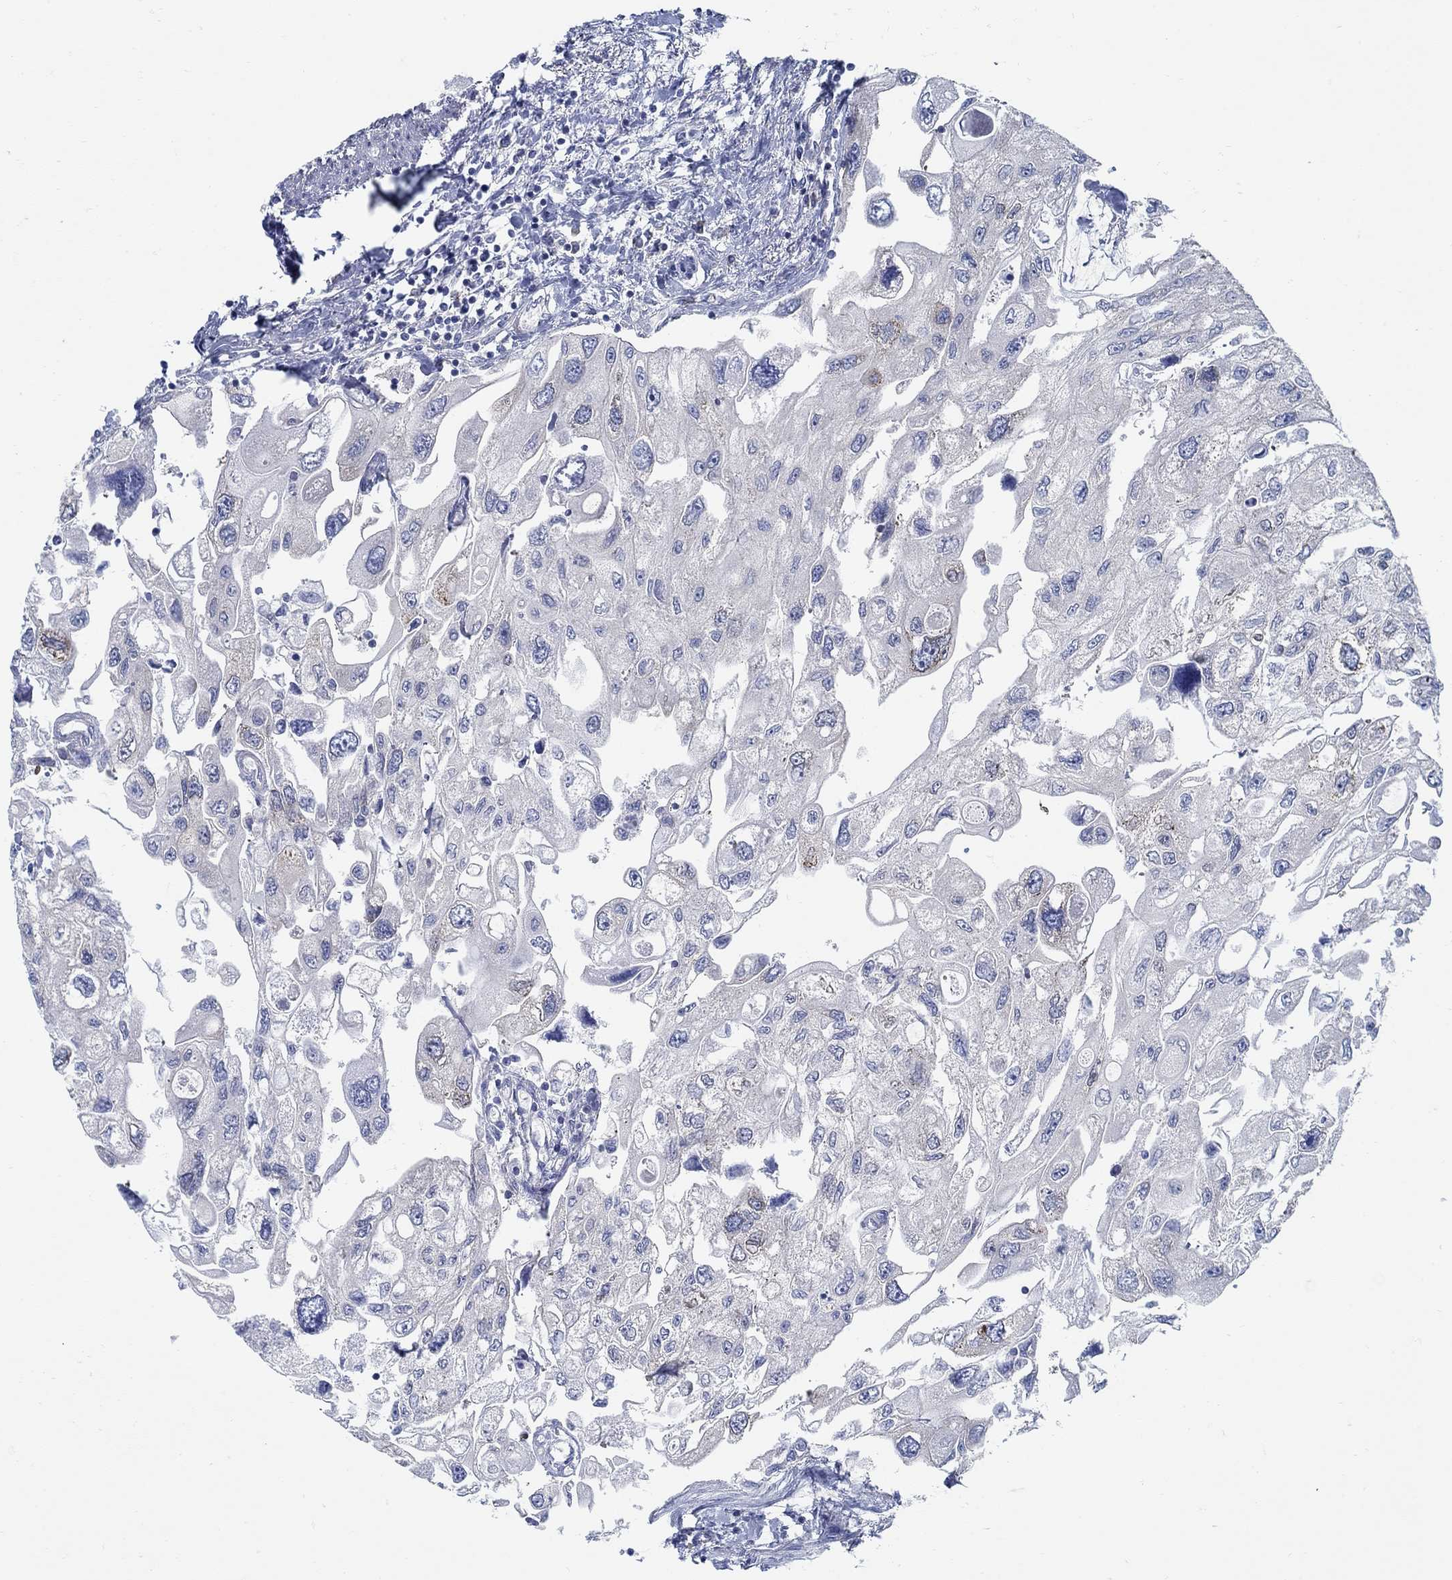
{"staining": {"intensity": "negative", "quantity": "none", "location": "none"}, "tissue": "urothelial cancer", "cell_type": "Tumor cells", "image_type": "cancer", "snomed": [{"axis": "morphology", "description": "Urothelial carcinoma, High grade"}, {"axis": "topography", "description": "Urinary bladder"}], "caption": "High power microscopy photomicrograph of an immunohistochemistry (IHC) image of urothelial cancer, revealing no significant expression in tumor cells.", "gene": "C15orf39", "patient": {"sex": "male", "age": 59}}